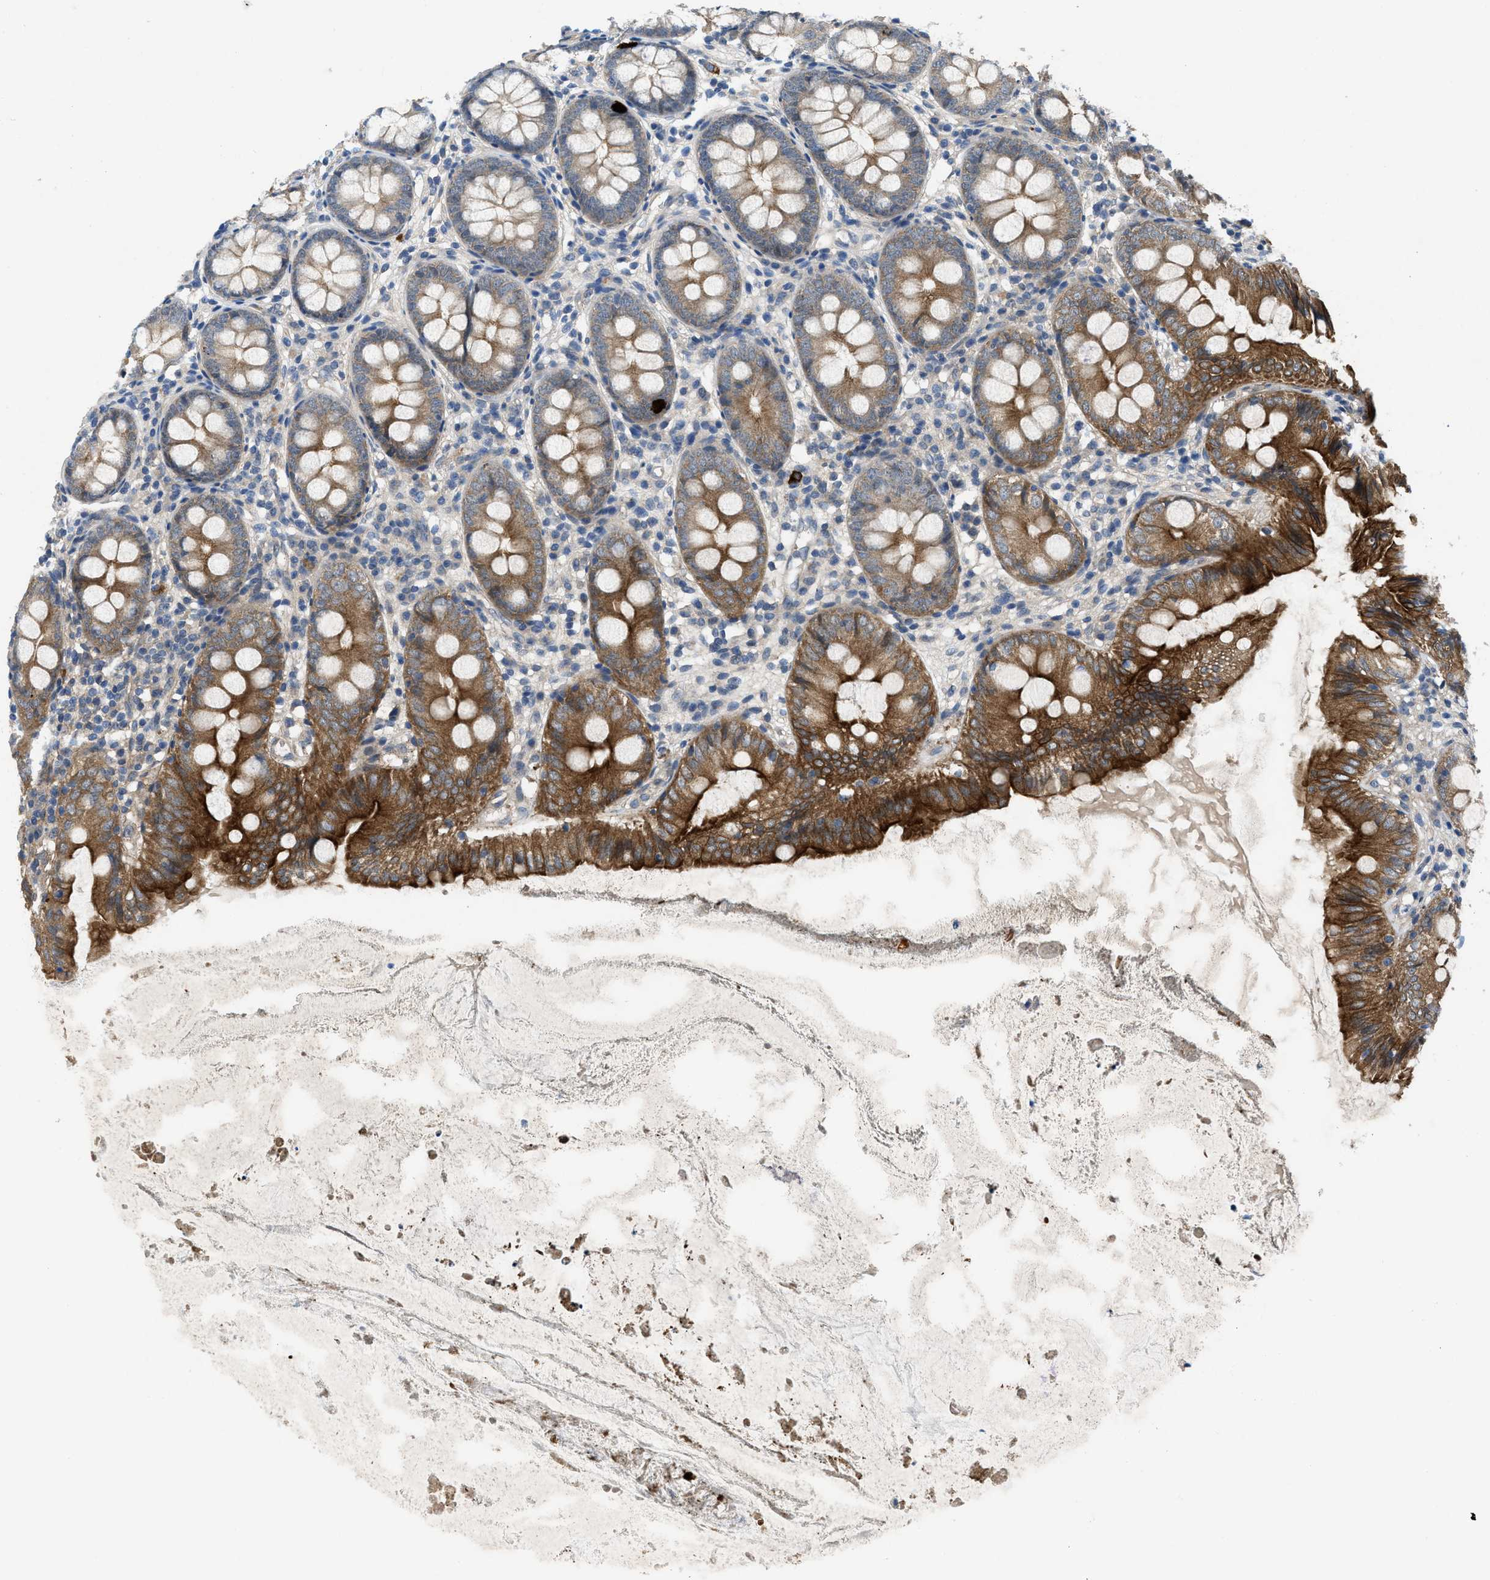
{"staining": {"intensity": "strong", "quantity": "25%-75%", "location": "cytoplasmic/membranous"}, "tissue": "appendix", "cell_type": "Glandular cells", "image_type": "normal", "snomed": [{"axis": "morphology", "description": "Normal tissue, NOS"}, {"axis": "topography", "description": "Appendix"}], "caption": "Unremarkable appendix demonstrates strong cytoplasmic/membranous positivity in about 25%-75% of glandular cells.", "gene": "PANX1", "patient": {"sex": "female", "age": 77}}